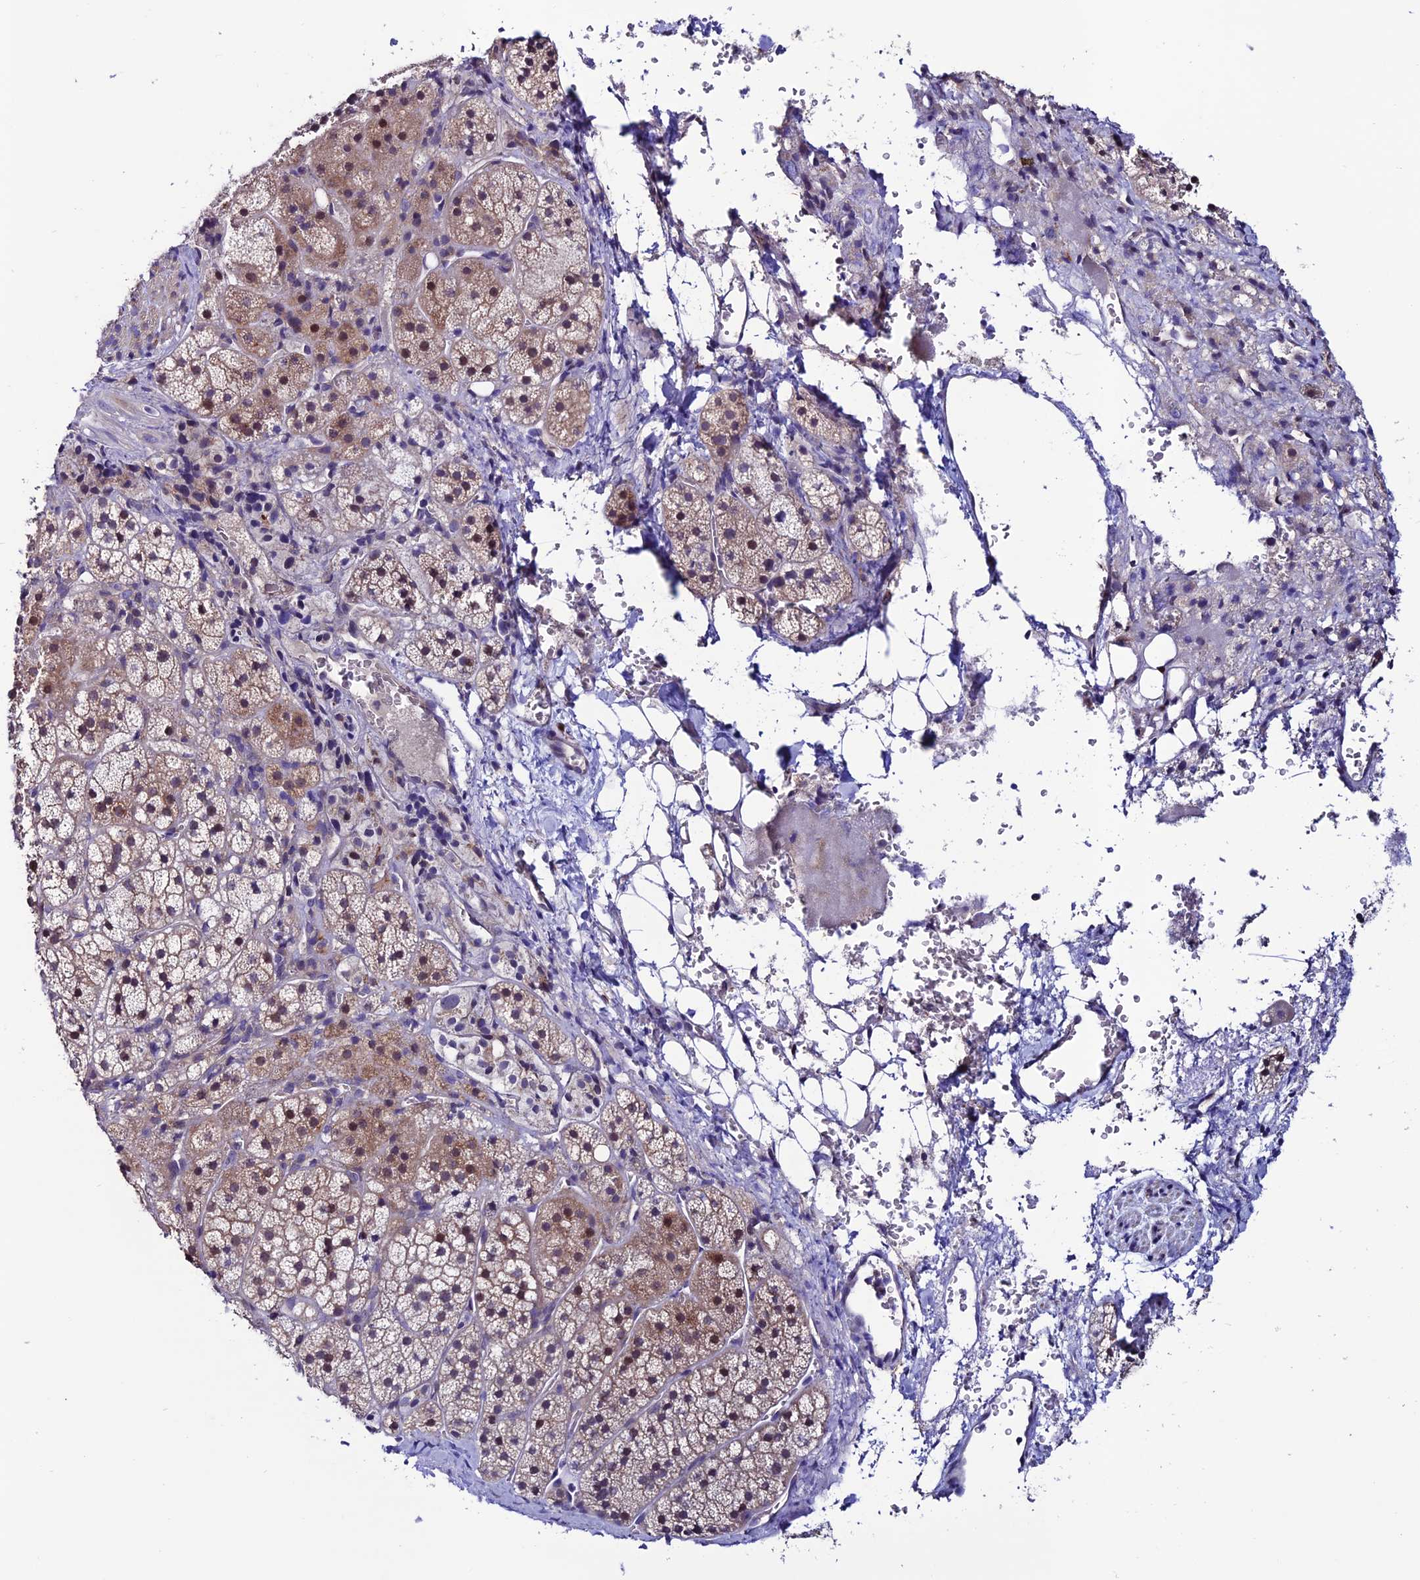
{"staining": {"intensity": "moderate", "quantity": "<25%", "location": "cytoplasmic/membranous,nuclear"}, "tissue": "adrenal gland", "cell_type": "Glandular cells", "image_type": "normal", "snomed": [{"axis": "morphology", "description": "Normal tissue, NOS"}, {"axis": "topography", "description": "Adrenal gland"}], "caption": "This is an image of immunohistochemistry staining of benign adrenal gland, which shows moderate positivity in the cytoplasmic/membranous,nuclear of glandular cells.", "gene": "FZD8", "patient": {"sex": "female", "age": 44}}